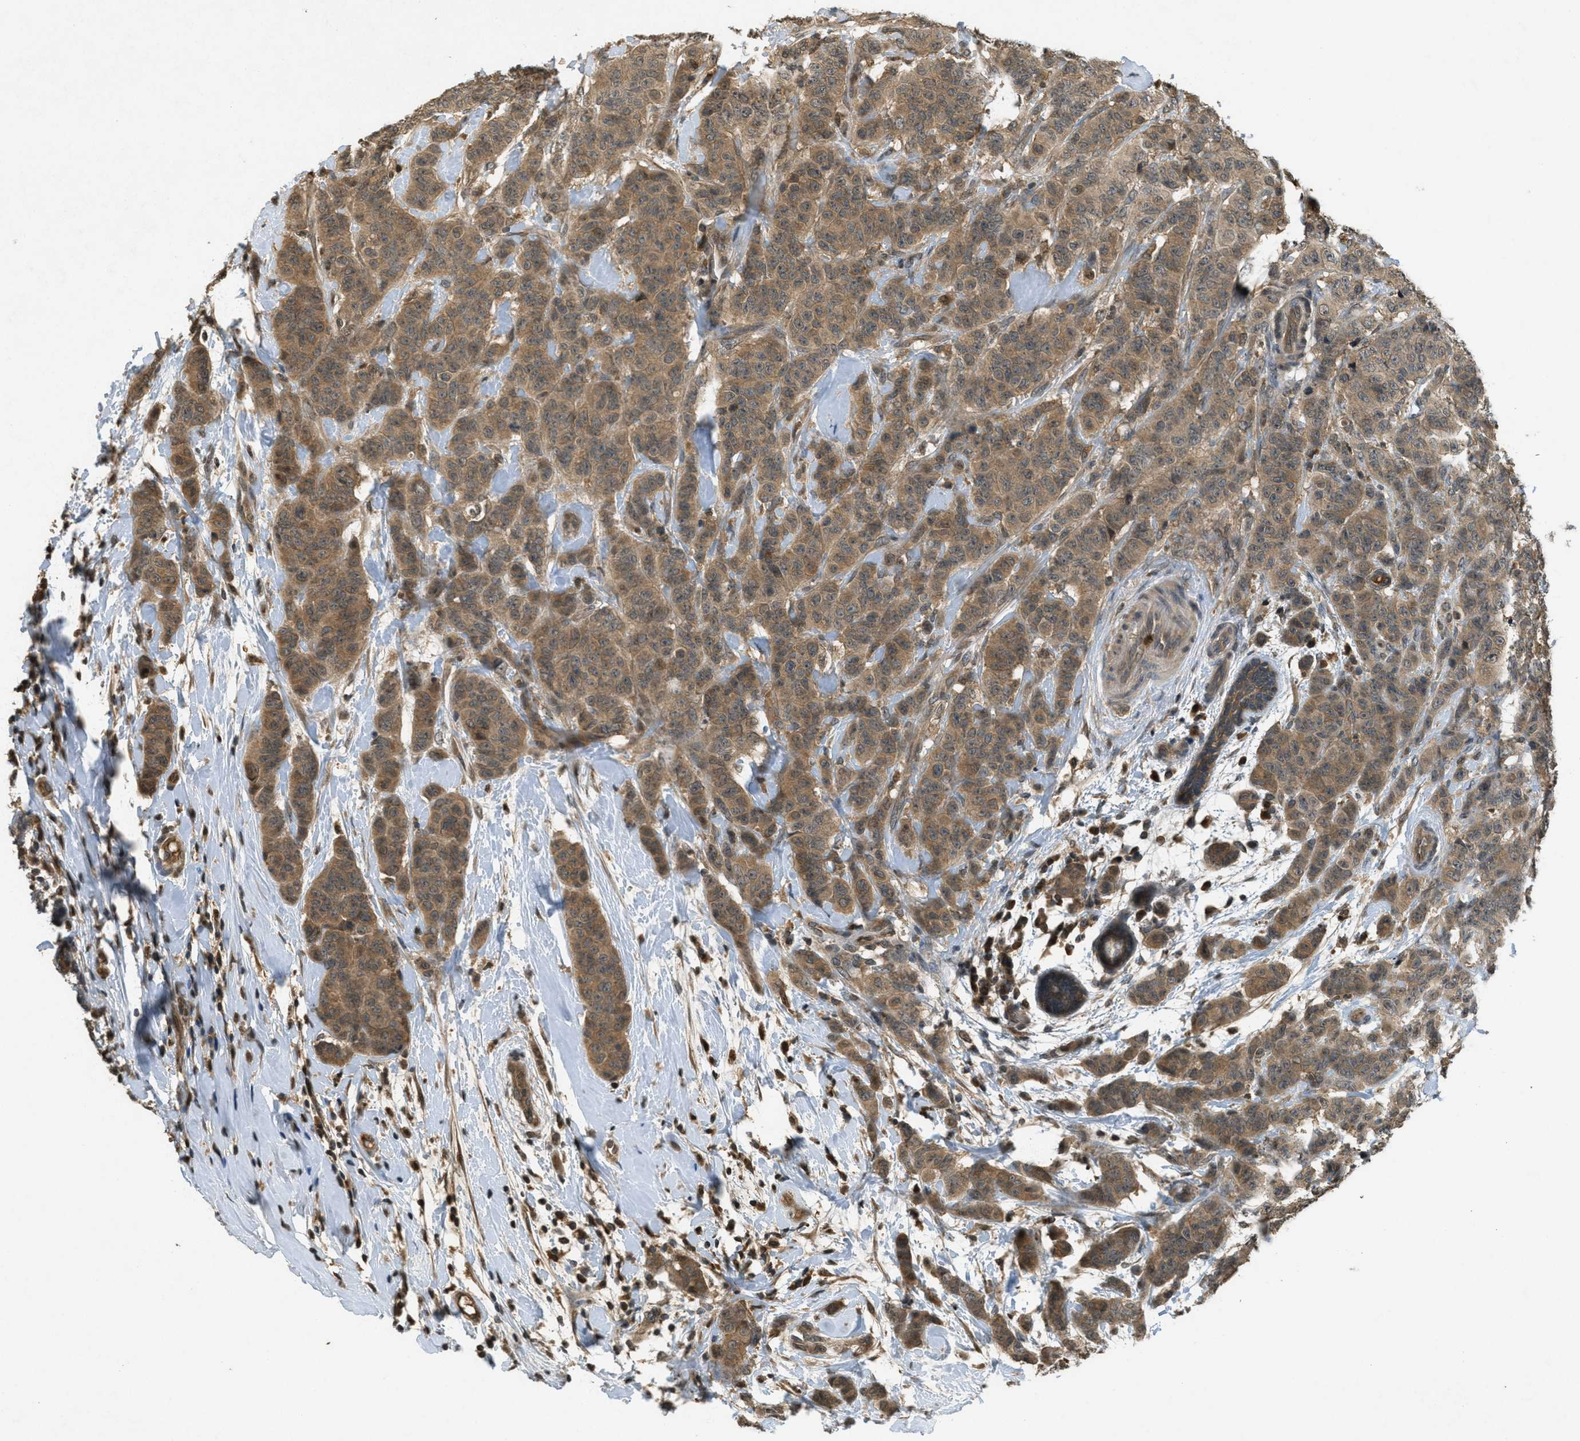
{"staining": {"intensity": "moderate", "quantity": ">75%", "location": "cytoplasmic/membranous"}, "tissue": "breast cancer", "cell_type": "Tumor cells", "image_type": "cancer", "snomed": [{"axis": "morphology", "description": "Normal tissue, NOS"}, {"axis": "morphology", "description": "Duct carcinoma"}, {"axis": "topography", "description": "Breast"}], "caption": "An image showing moderate cytoplasmic/membranous staining in approximately >75% of tumor cells in infiltrating ductal carcinoma (breast), as visualized by brown immunohistochemical staining.", "gene": "ATG7", "patient": {"sex": "female", "age": 40}}